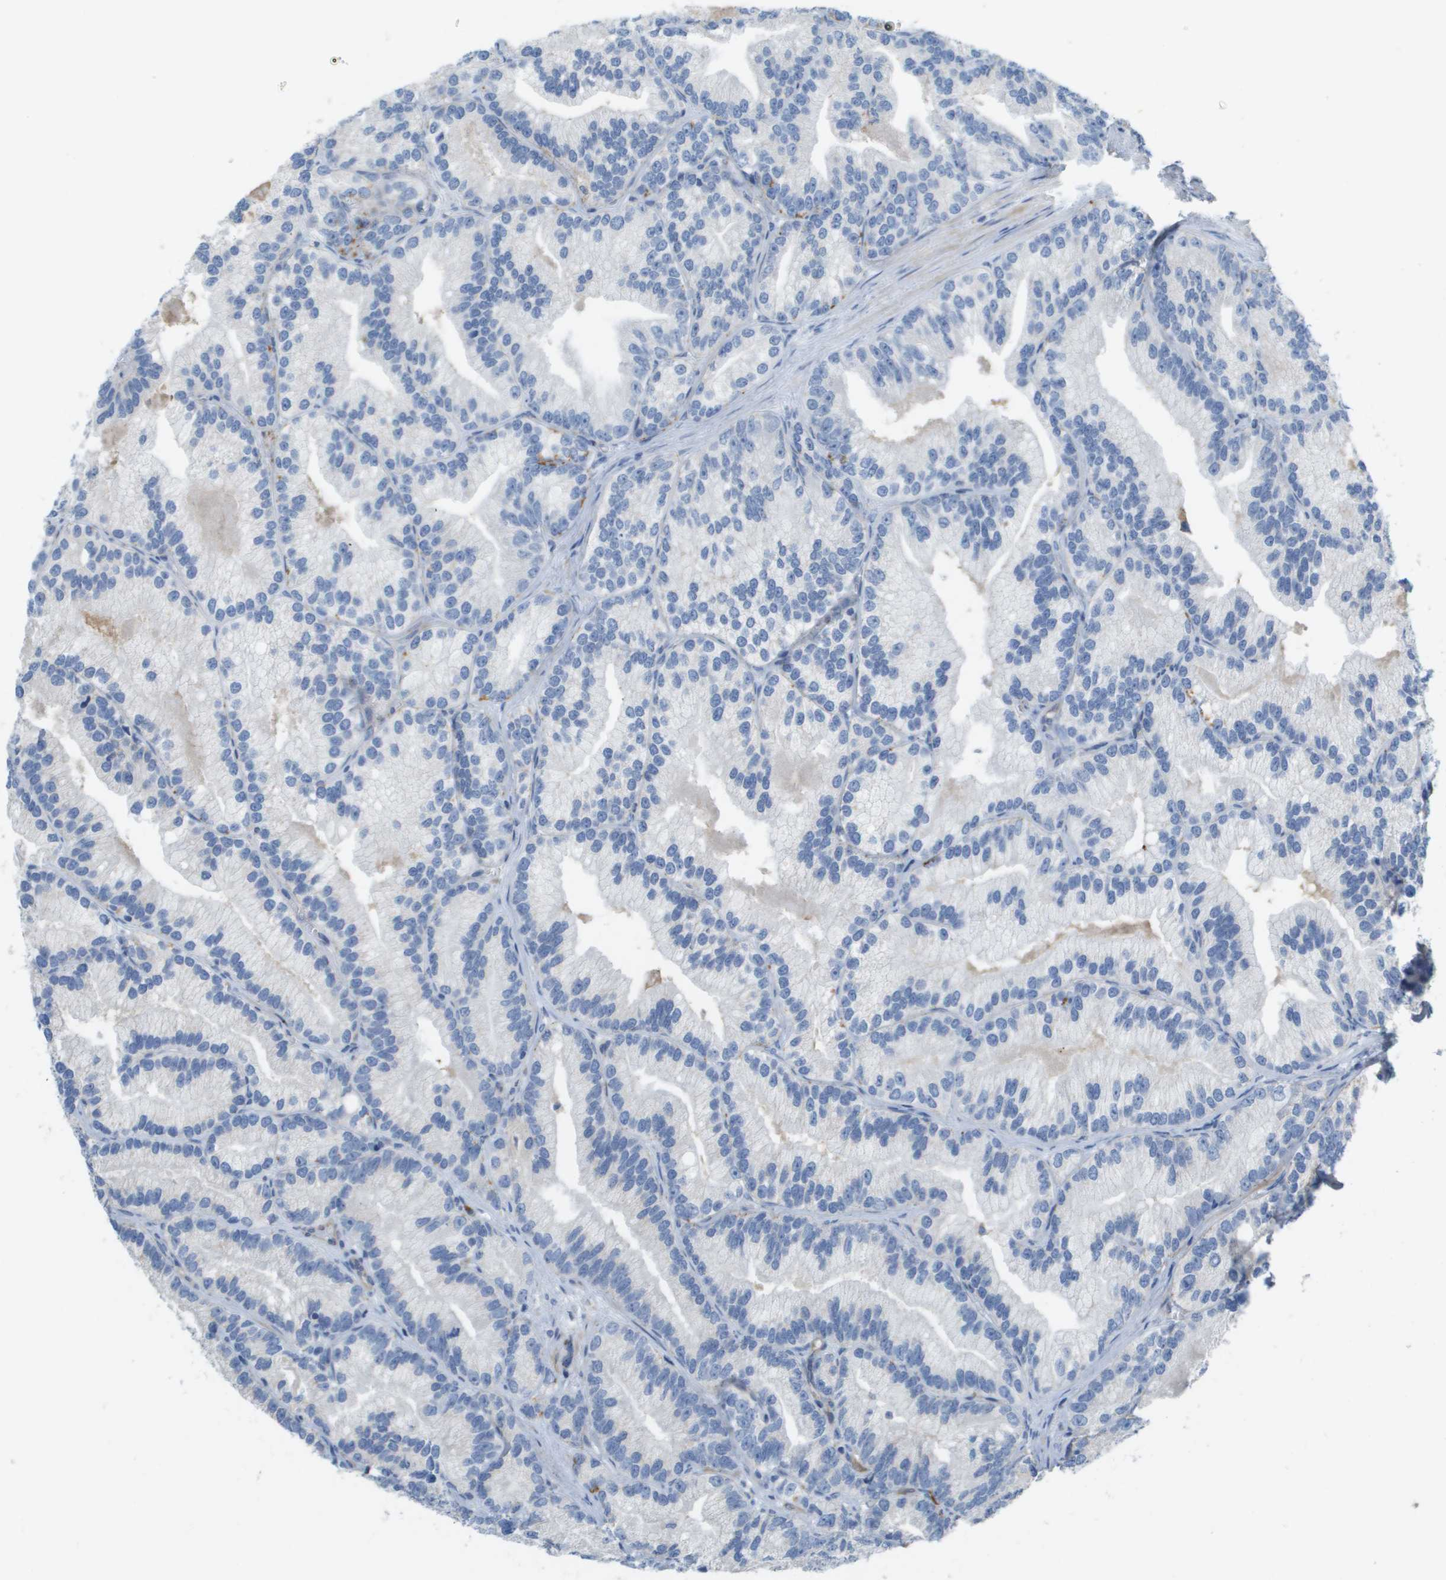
{"staining": {"intensity": "negative", "quantity": "none", "location": "none"}, "tissue": "prostate cancer", "cell_type": "Tumor cells", "image_type": "cancer", "snomed": [{"axis": "morphology", "description": "Adenocarcinoma, Low grade"}, {"axis": "topography", "description": "Prostate"}], "caption": "The immunohistochemistry image has no significant positivity in tumor cells of low-grade adenocarcinoma (prostate) tissue.", "gene": "CASP10", "patient": {"sex": "male", "age": 89}}